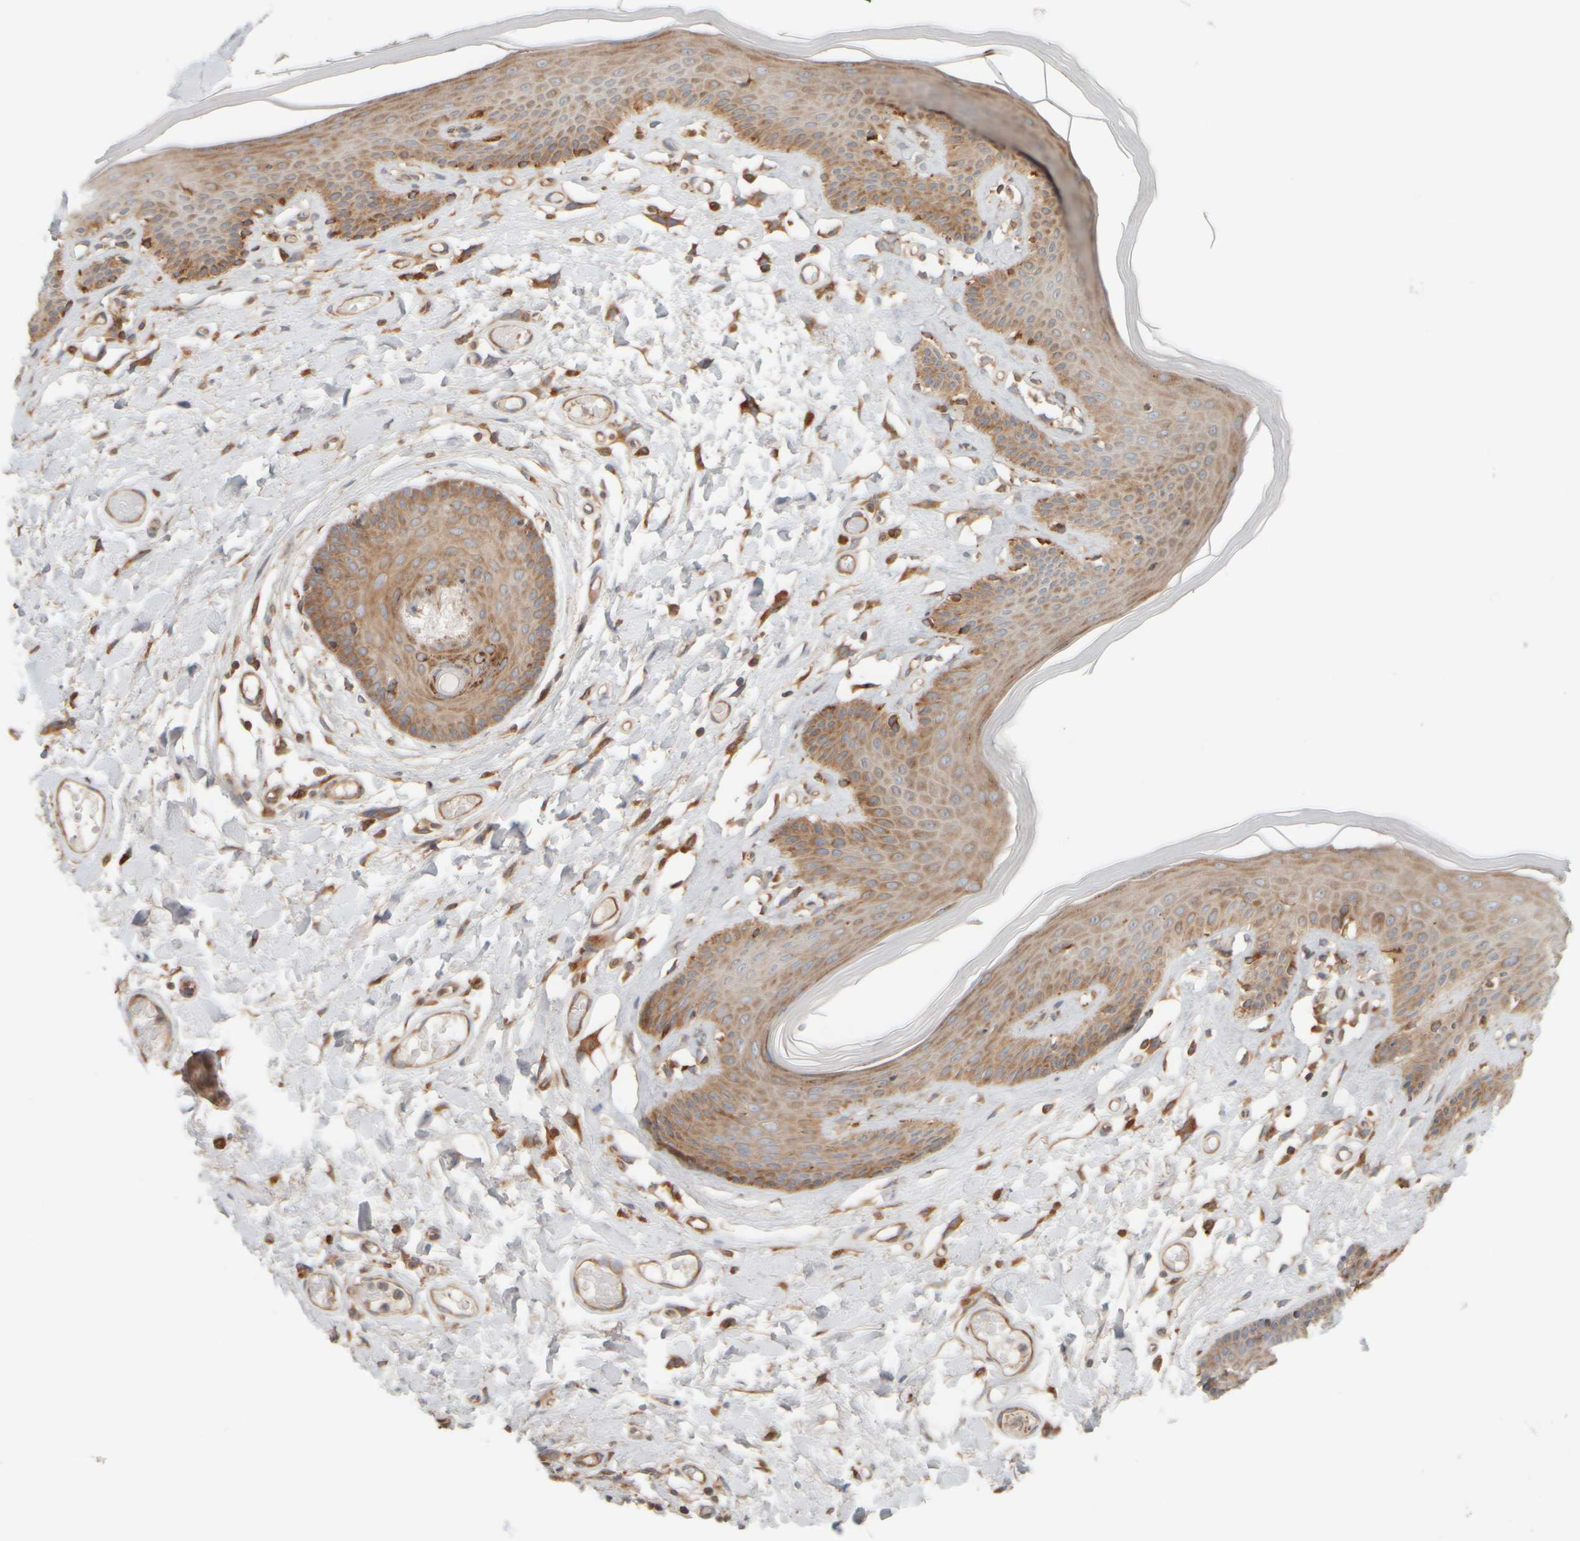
{"staining": {"intensity": "moderate", "quantity": ">75%", "location": "cytoplasmic/membranous"}, "tissue": "skin", "cell_type": "Epidermal cells", "image_type": "normal", "snomed": [{"axis": "morphology", "description": "Normal tissue, NOS"}, {"axis": "topography", "description": "Vulva"}], "caption": "IHC photomicrograph of unremarkable skin: skin stained using immunohistochemistry (IHC) shows medium levels of moderate protein expression localized specifically in the cytoplasmic/membranous of epidermal cells, appearing as a cytoplasmic/membranous brown color.", "gene": "EIF2B3", "patient": {"sex": "female", "age": 73}}